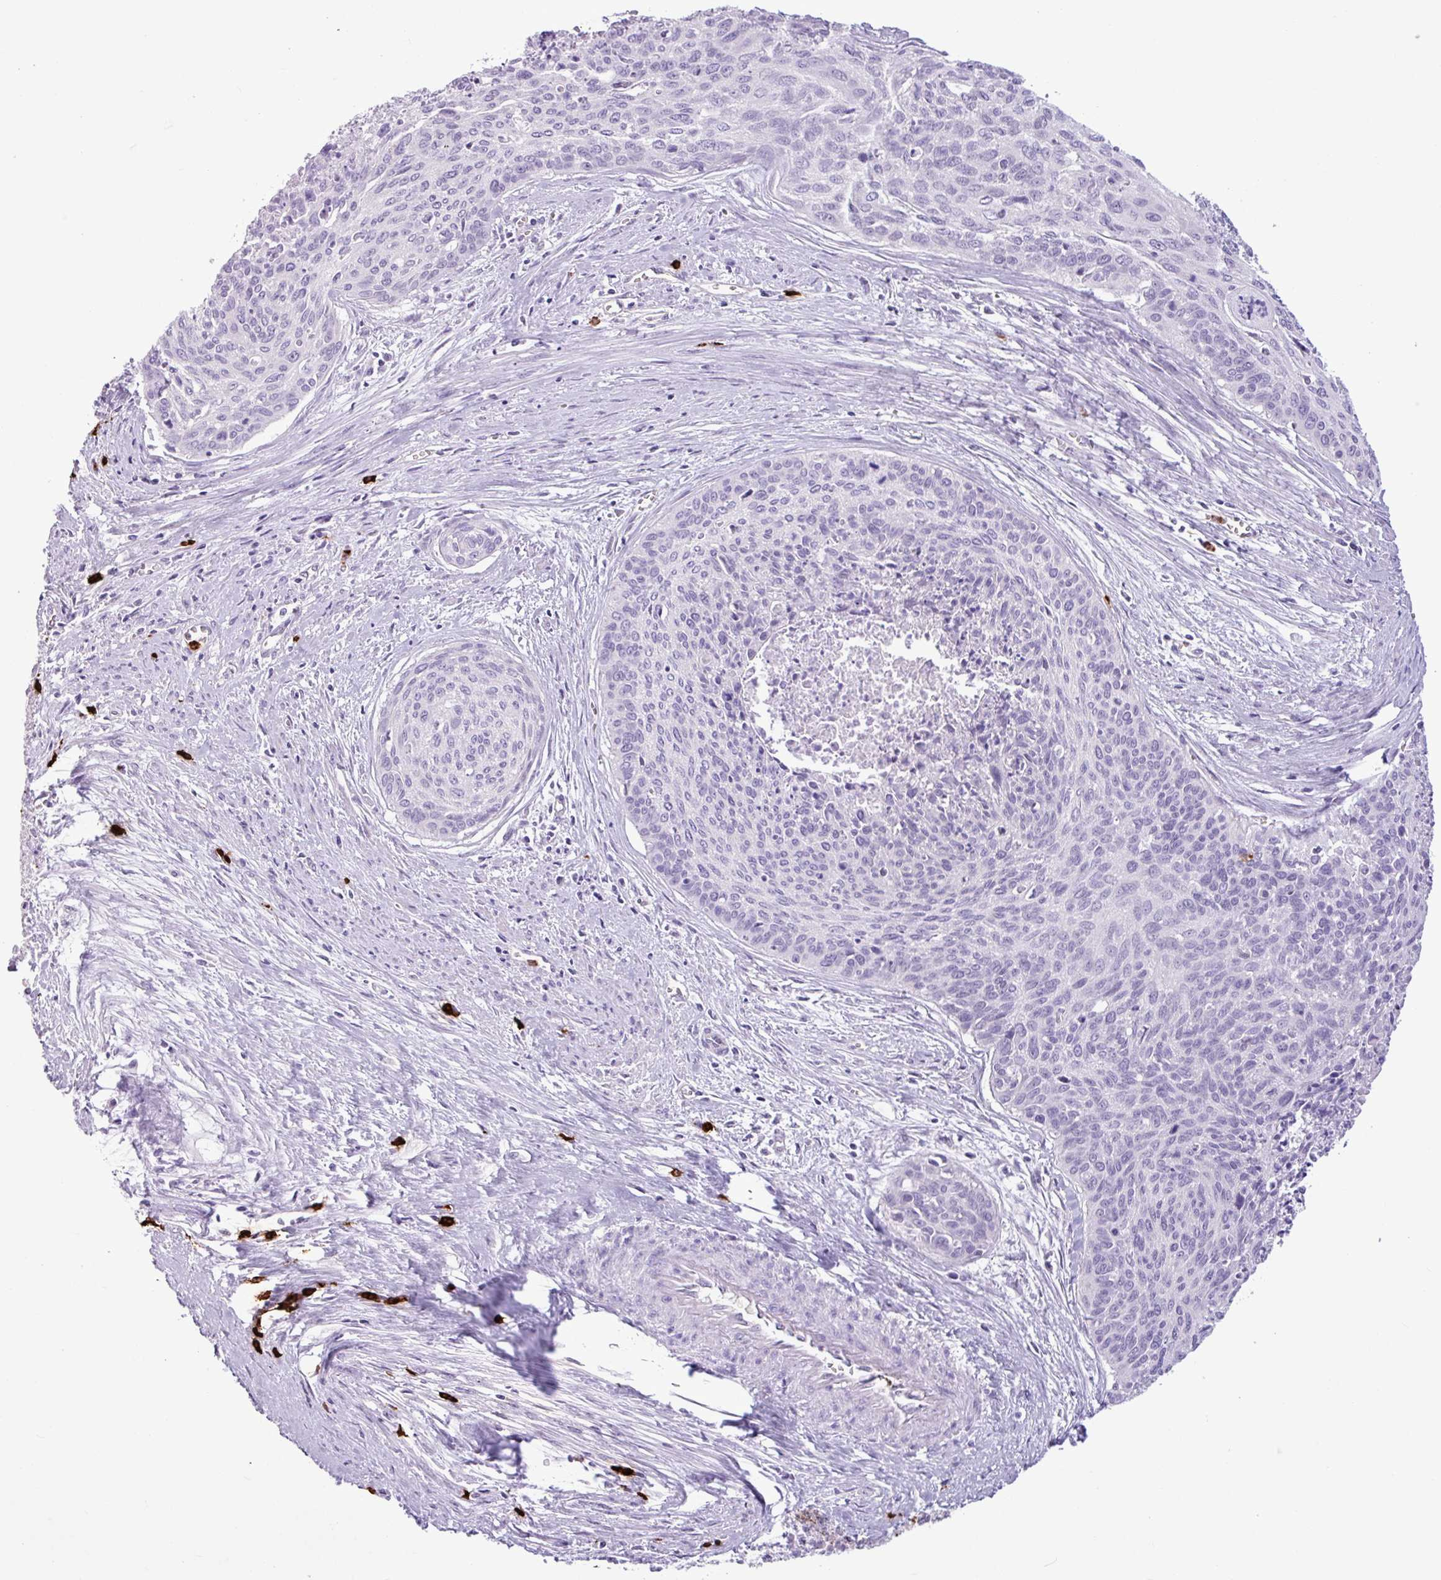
{"staining": {"intensity": "negative", "quantity": "none", "location": "none"}, "tissue": "cervical cancer", "cell_type": "Tumor cells", "image_type": "cancer", "snomed": [{"axis": "morphology", "description": "Squamous cell carcinoma, NOS"}, {"axis": "topography", "description": "Cervix"}], "caption": "This is a histopathology image of immunohistochemistry staining of cervical cancer (squamous cell carcinoma), which shows no expression in tumor cells.", "gene": "TMEM178A", "patient": {"sex": "female", "age": 55}}